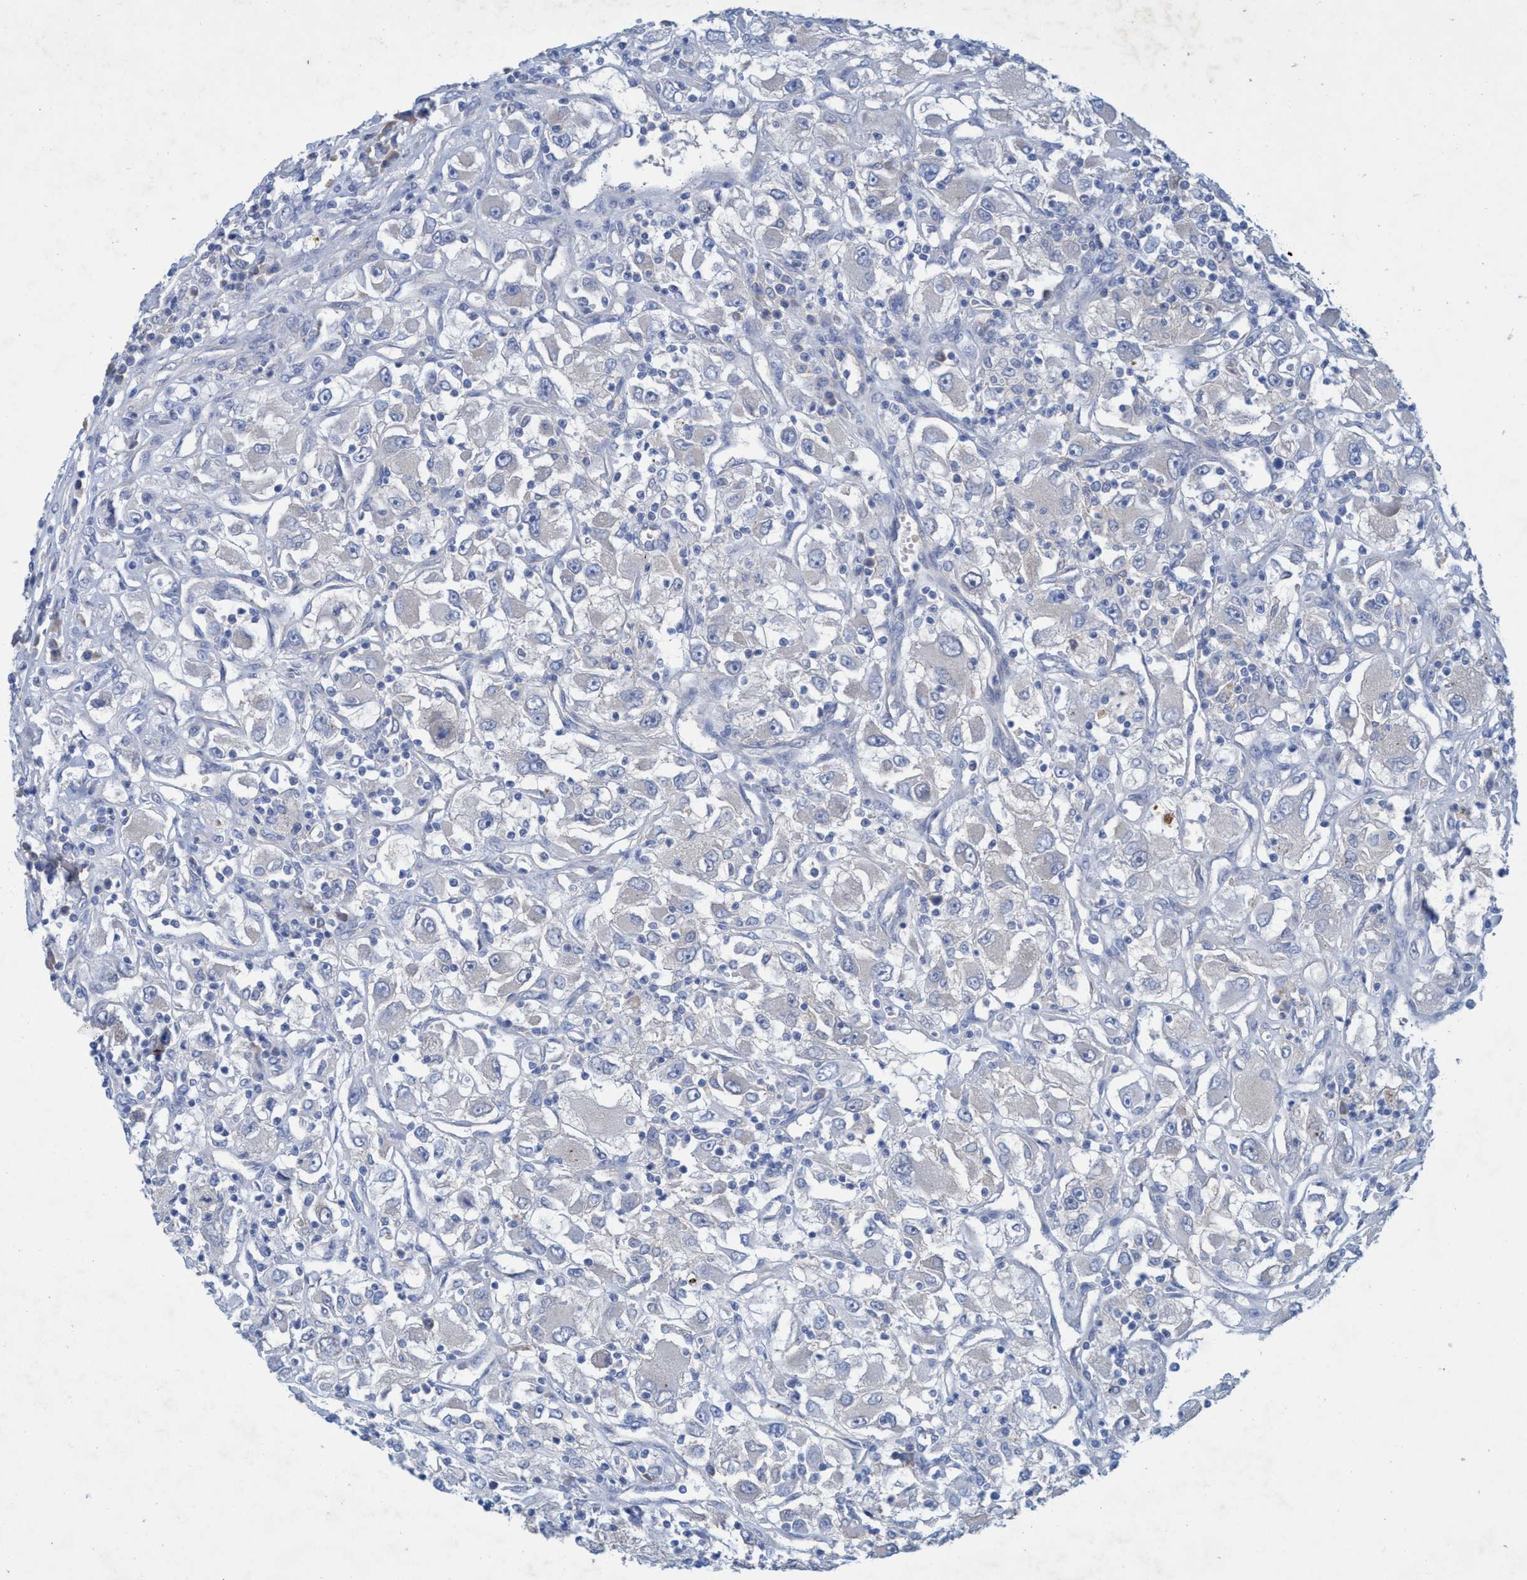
{"staining": {"intensity": "negative", "quantity": "none", "location": "none"}, "tissue": "renal cancer", "cell_type": "Tumor cells", "image_type": "cancer", "snomed": [{"axis": "morphology", "description": "Adenocarcinoma, NOS"}, {"axis": "topography", "description": "Kidney"}], "caption": "DAB (3,3'-diaminobenzidine) immunohistochemical staining of human adenocarcinoma (renal) displays no significant expression in tumor cells.", "gene": "GULP1", "patient": {"sex": "female", "age": 52}}